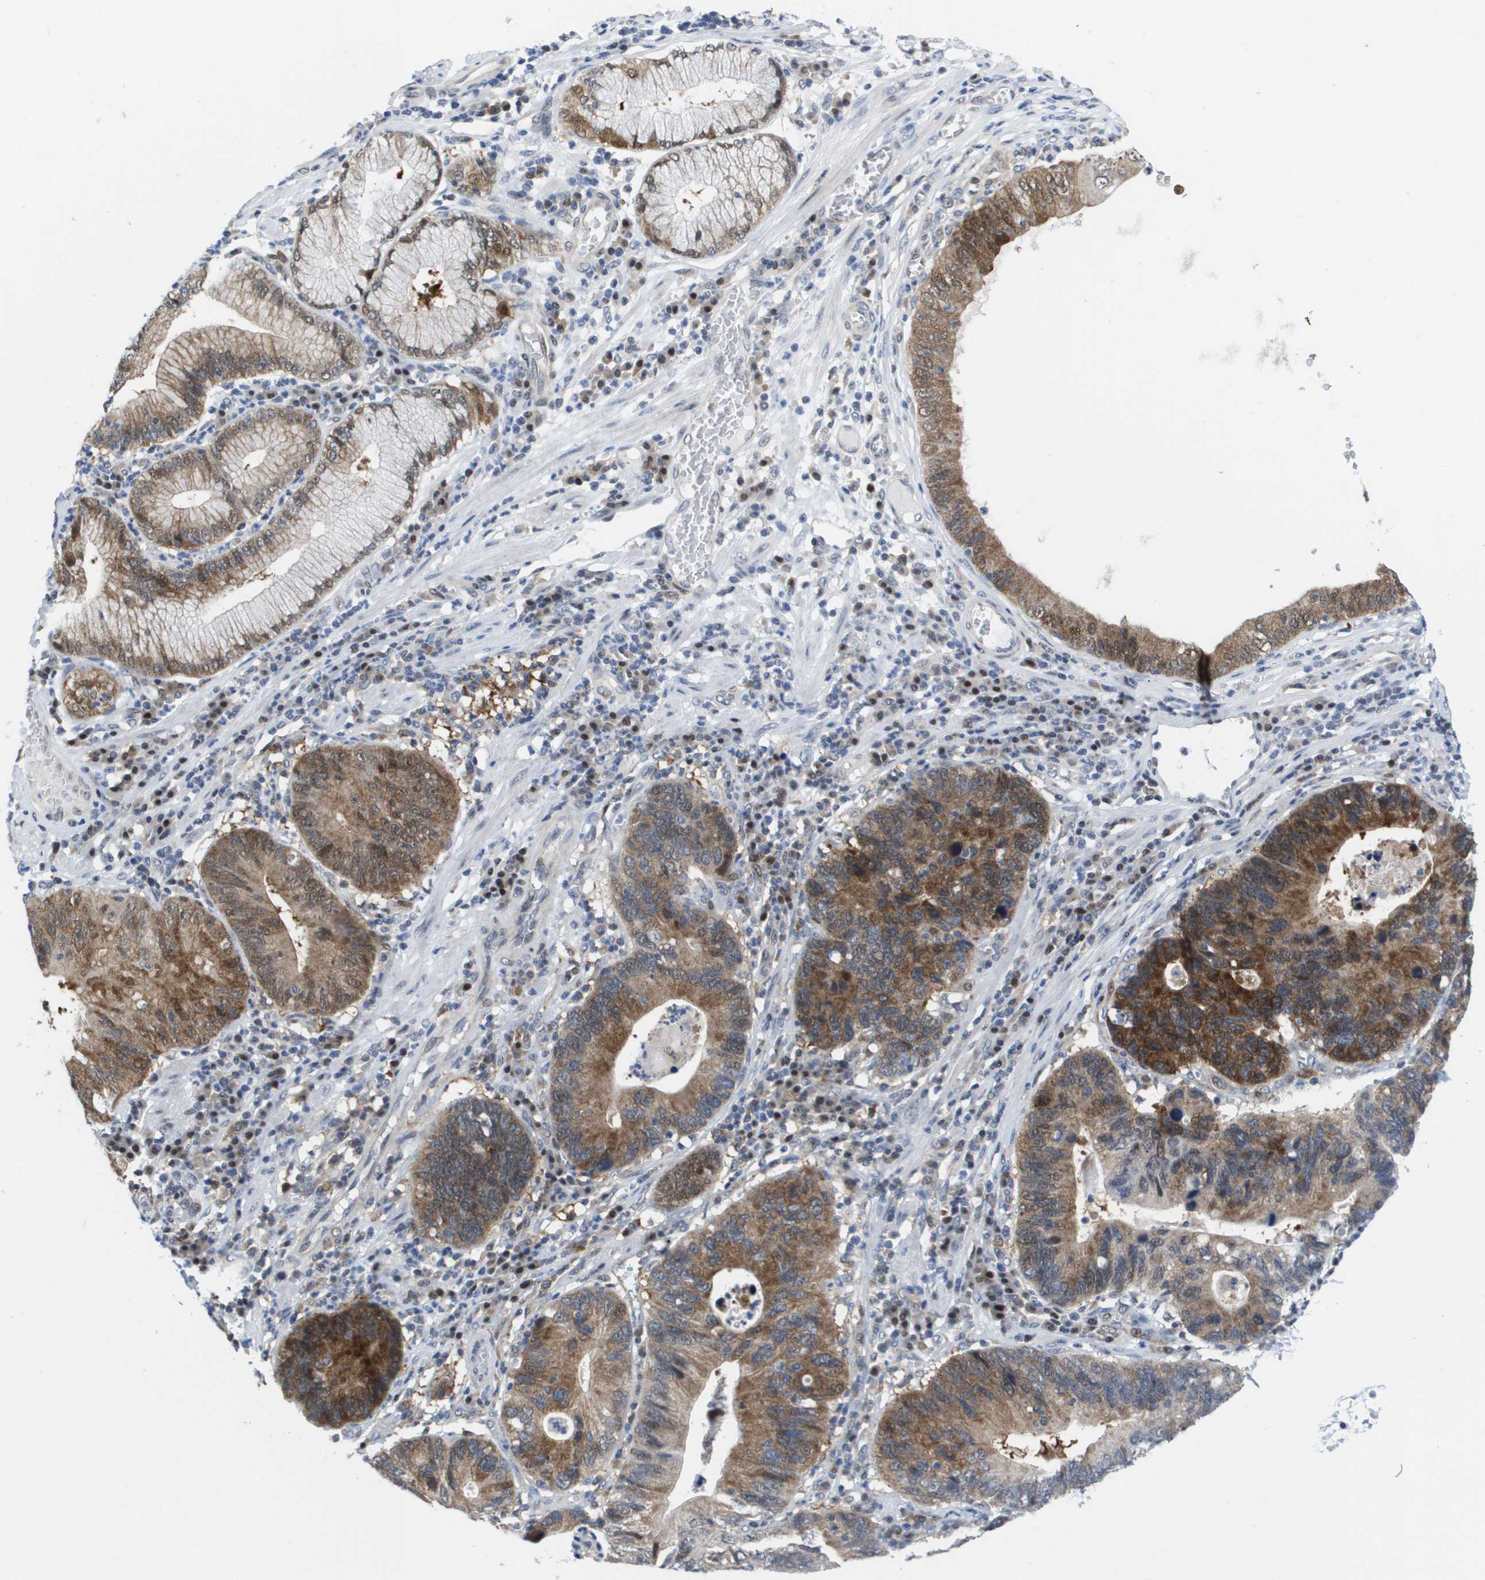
{"staining": {"intensity": "moderate", "quantity": ">75%", "location": "cytoplasmic/membranous"}, "tissue": "stomach cancer", "cell_type": "Tumor cells", "image_type": "cancer", "snomed": [{"axis": "morphology", "description": "Adenocarcinoma, NOS"}, {"axis": "topography", "description": "Stomach"}], "caption": "The micrograph displays a brown stain indicating the presence of a protein in the cytoplasmic/membranous of tumor cells in stomach cancer (adenocarcinoma). Nuclei are stained in blue.", "gene": "FKBP4", "patient": {"sex": "male", "age": 59}}